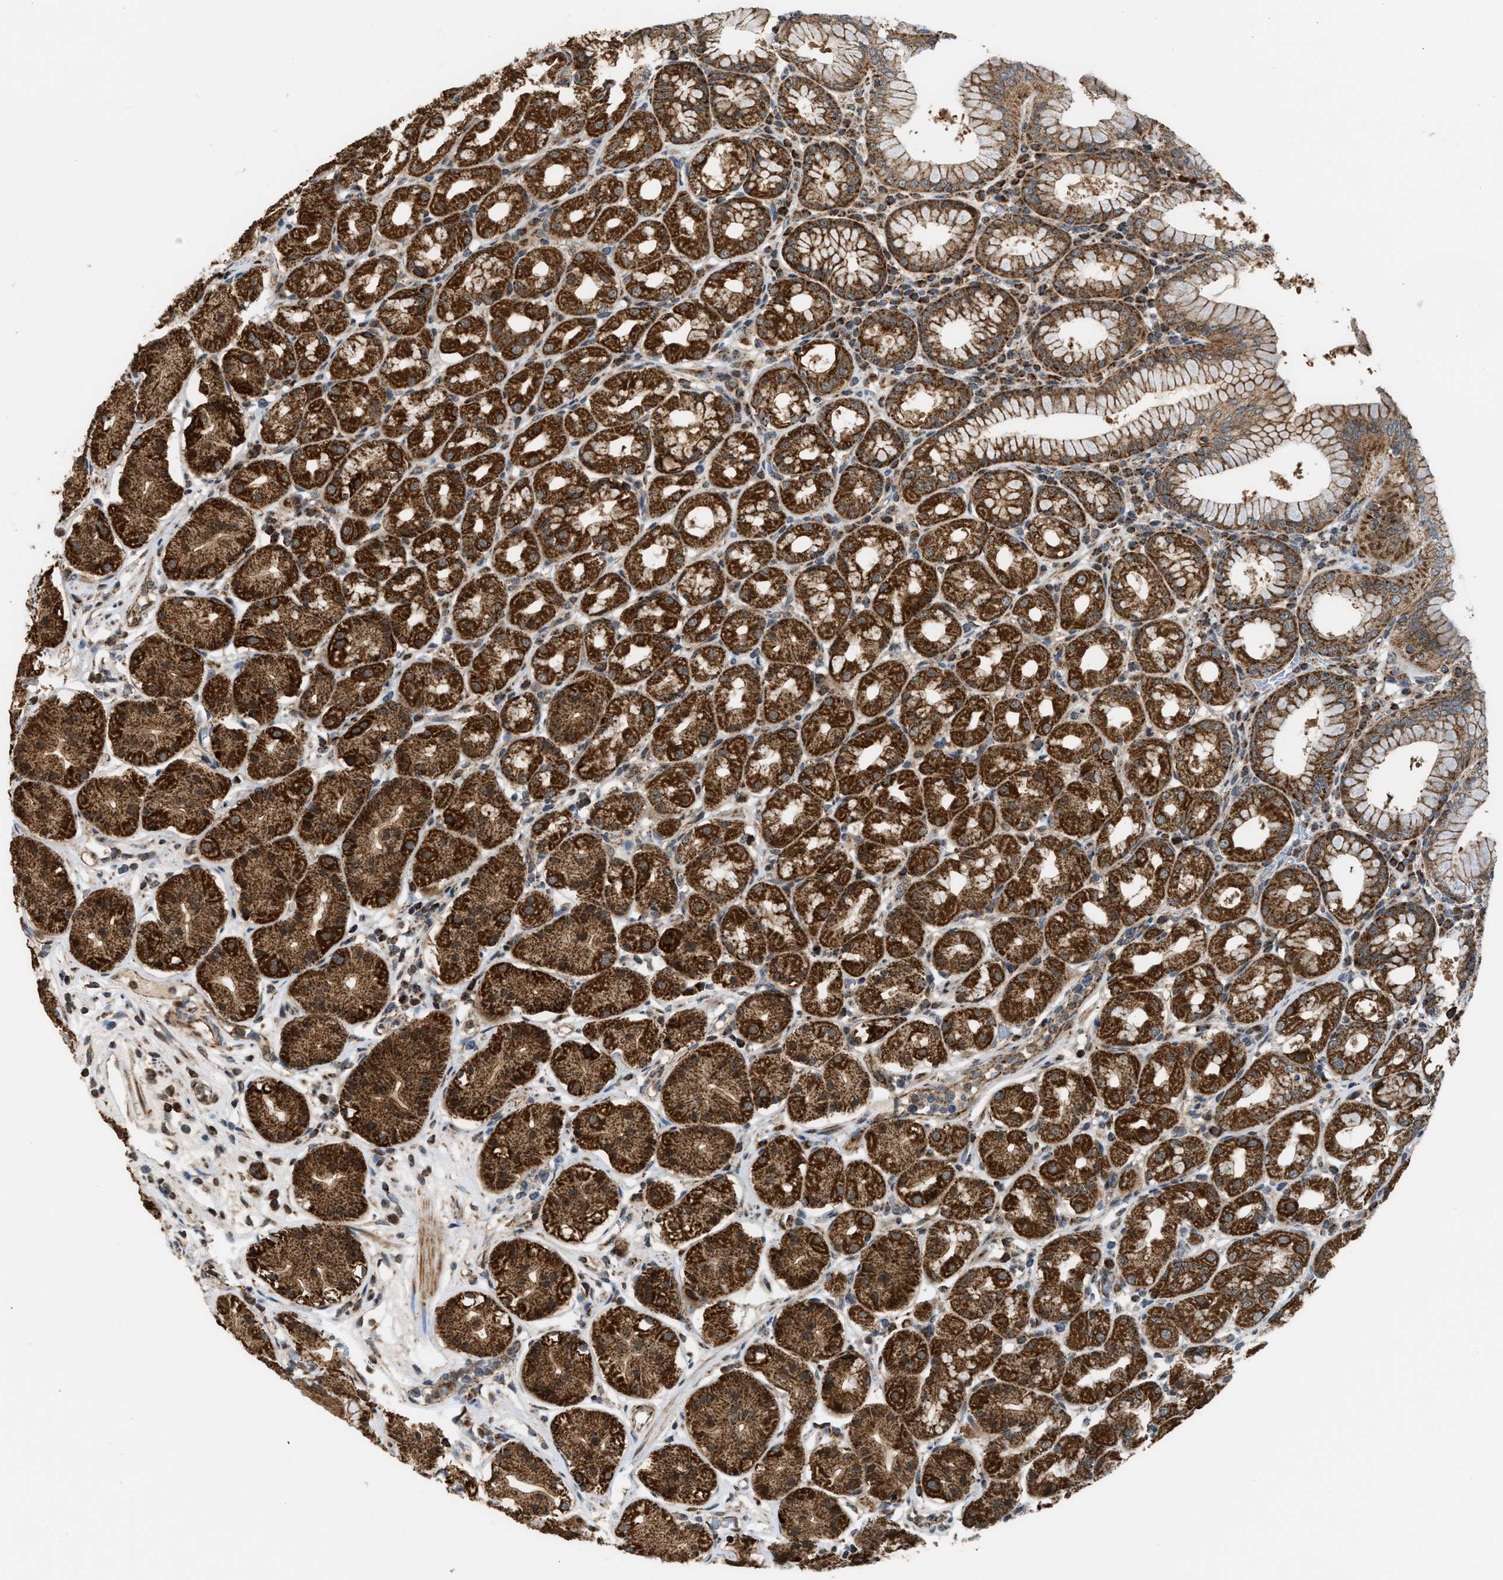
{"staining": {"intensity": "strong", "quantity": ">75%", "location": "cytoplasmic/membranous"}, "tissue": "stomach", "cell_type": "Glandular cells", "image_type": "normal", "snomed": [{"axis": "morphology", "description": "Normal tissue, NOS"}, {"axis": "topography", "description": "Stomach"}, {"axis": "topography", "description": "Stomach, lower"}], "caption": "Immunohistochemical staining of unremarkable human stomach shows strong cytoplasmic/membranous protein expression in about >75% of glandular cells.", "gene": "SGSM2", "patient": {"sex": "female", "age": 56}}